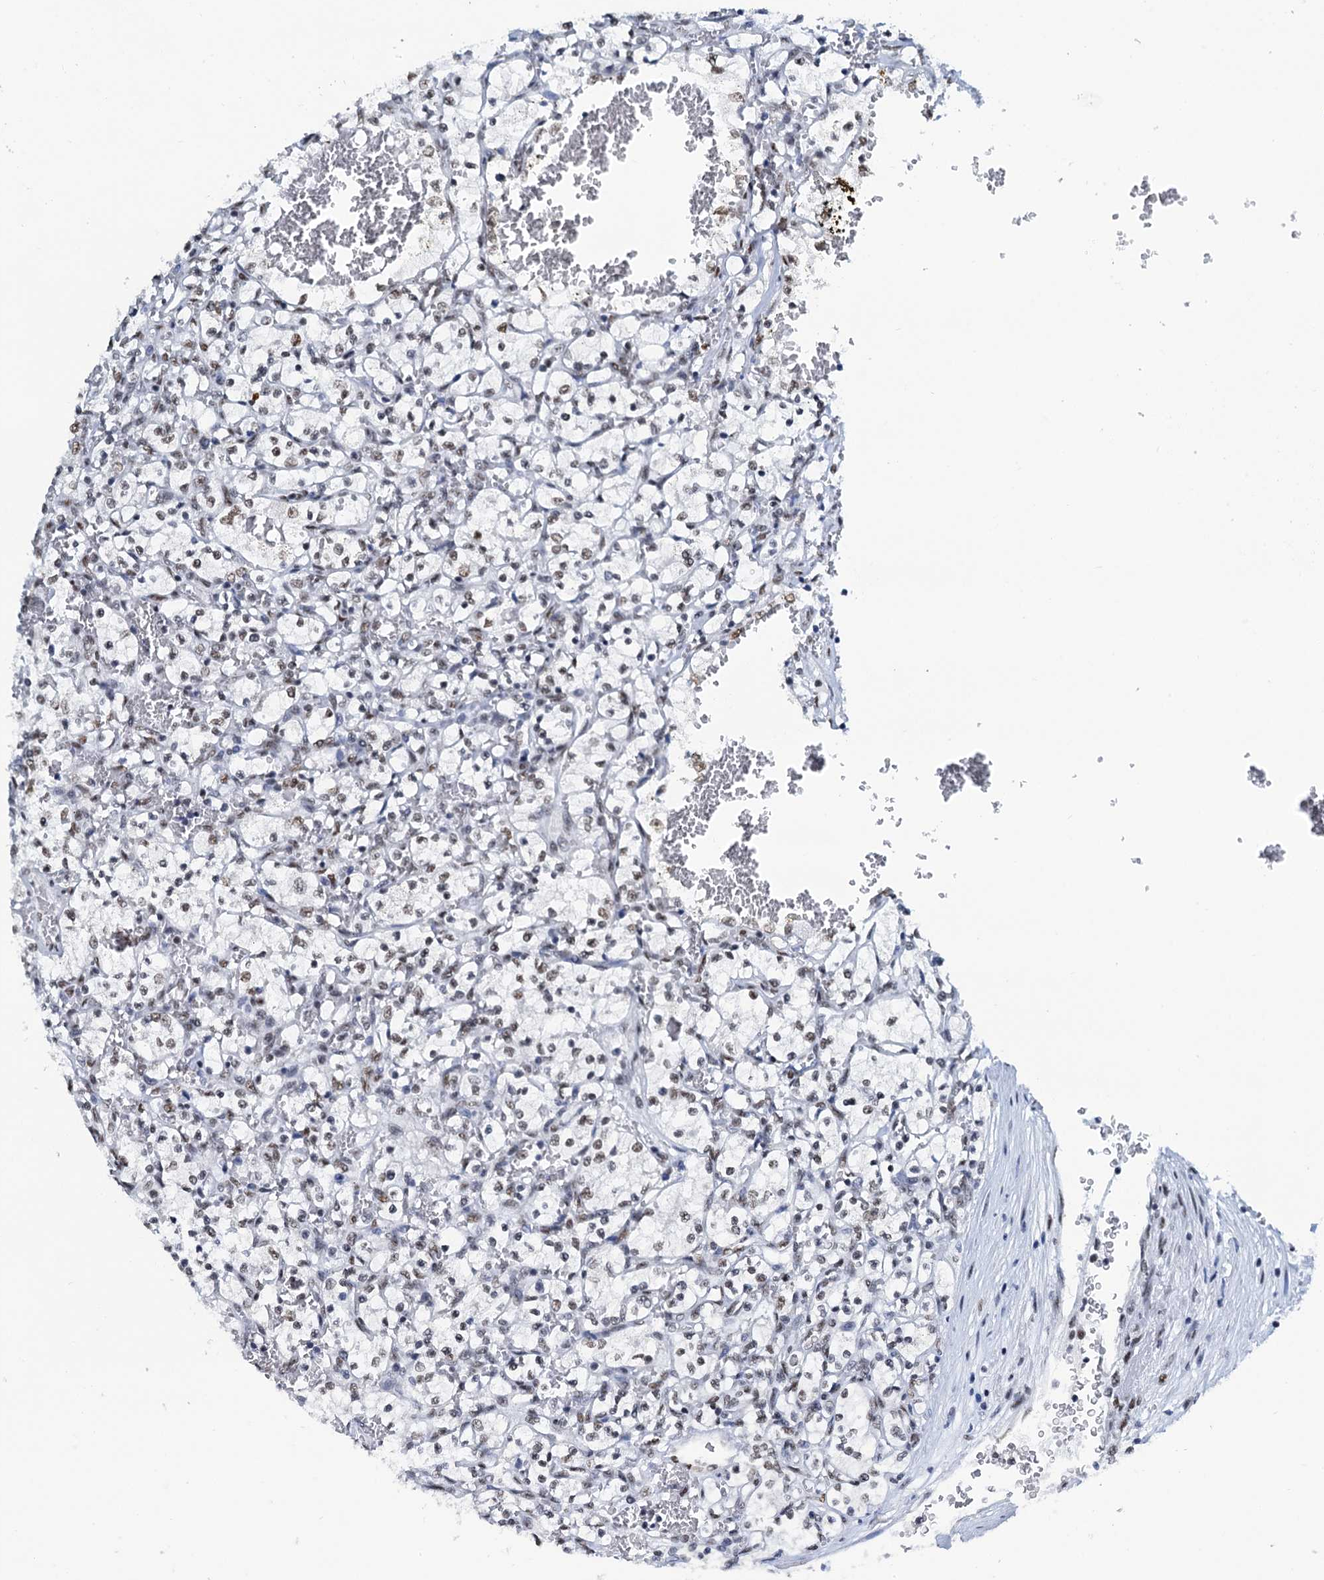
{"staining": {"intensity": "weak", "quantity": "25%-75%", "location": "nuclear"}, "tissue": "renal cancer", "cell_type": "Tumor cells", "image_type": "cancer", "snomed": [{"axis": "morphology", "description": "Adenocarcinoma, NOS"}, {"axis": "topography", "description": "Kidney"}], "caption": "Adenocarcinoma (renal) stained for a protein shows weak nuclear positivity in tumor cells.", "gene": "SLTM", "patient": {"sex": "female", "age": 69}}